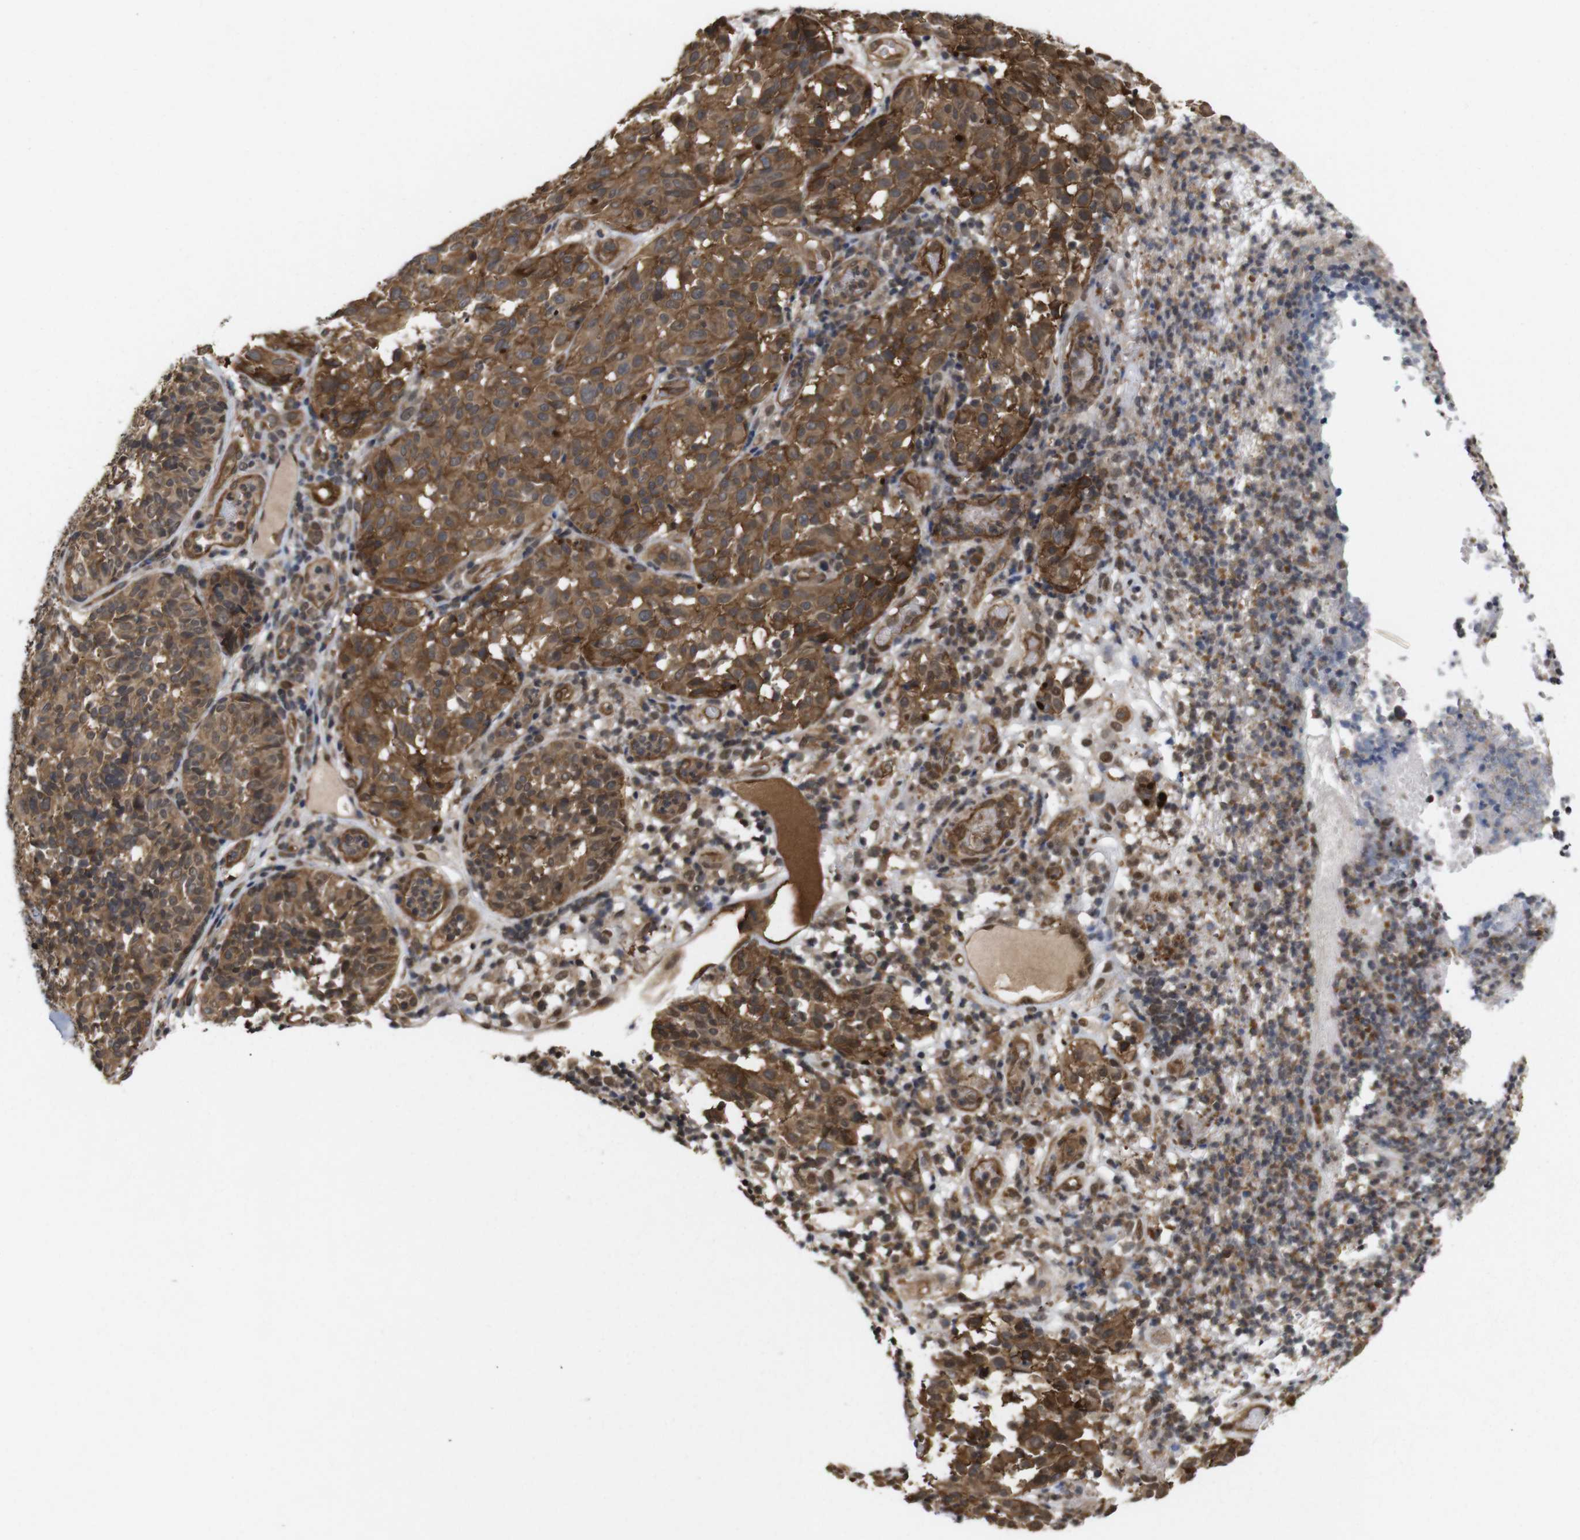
{"staining": {"intensity": "moderate", "quantity": ">75%", "location": "cytoplasmic/membranous"}, "tissue": "melanoma", "cell_type": "Tumor cells", "image_type": "cancer", "snomed": [{"axis": "morphology", "description": "Malignant melanoma, NOS"}, {"axis": "topography", "description": "Skin"}], "caption": "Protein staining of malignant melanoma tissue exhibits moderate cytoplasmic/membranous expression in approximately >75% of tumor cells.", "gene": "NANOS1", "patient": {"sex": "female", "age": 46}}